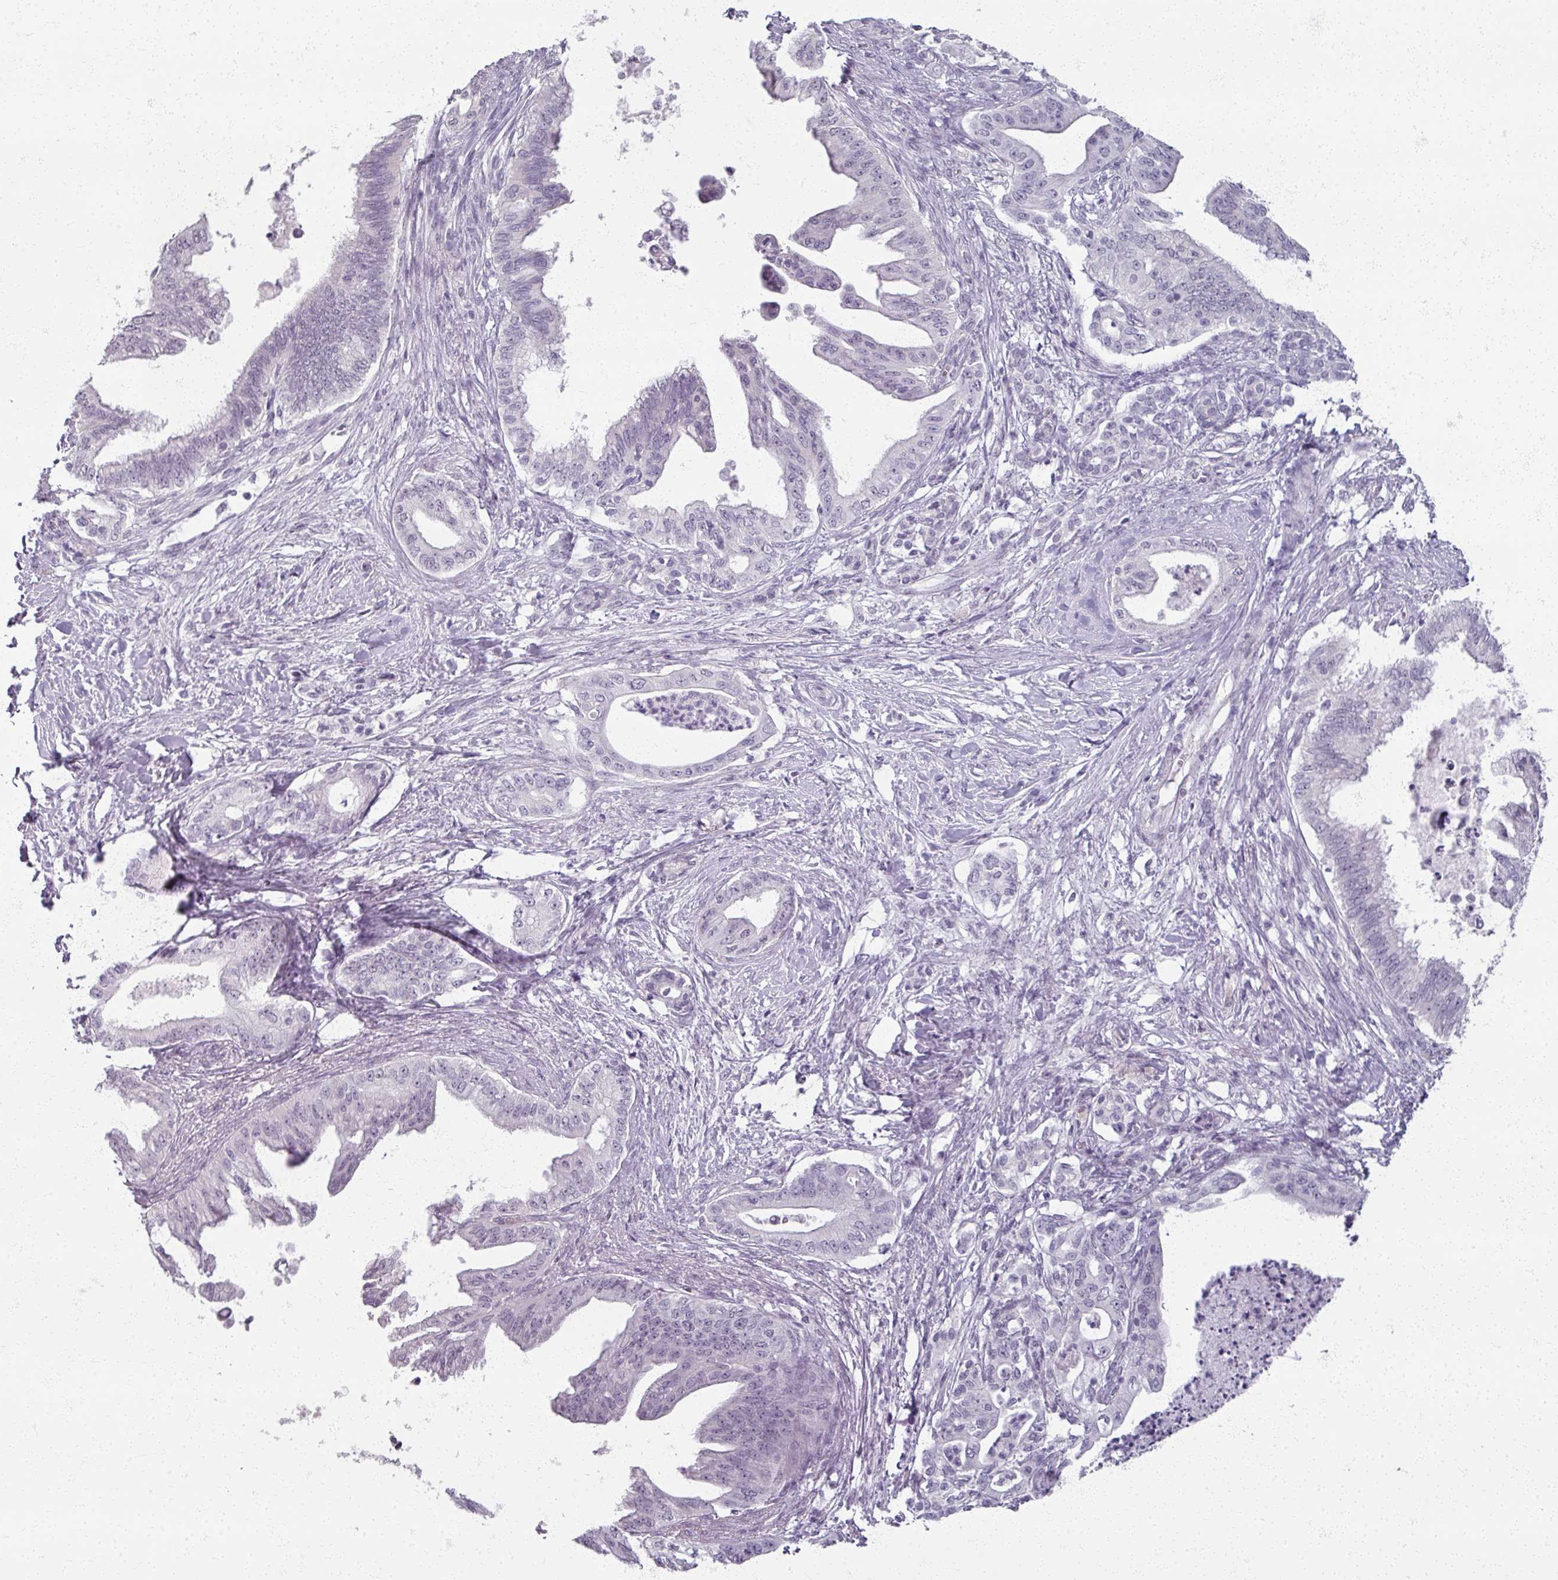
{"staining": {"intensity": "negative", "quantity": "none", "location": "none"}, "tissue": "pancreatic cancer", "cell_type": "Tumor cells", "image_type": "cancer", "snomed": [{"axis": "morphology", "description": "Adenocarcinoma, NOS"}, {"axis": "topography", "description": "Pancreas"}], "caption": "Tumor cells are negative for brown protein staining in pancreatic cancer (adenocarcinoma).", "gene": "RFPL2", "patient": {"sex": "male", "age": 58}}